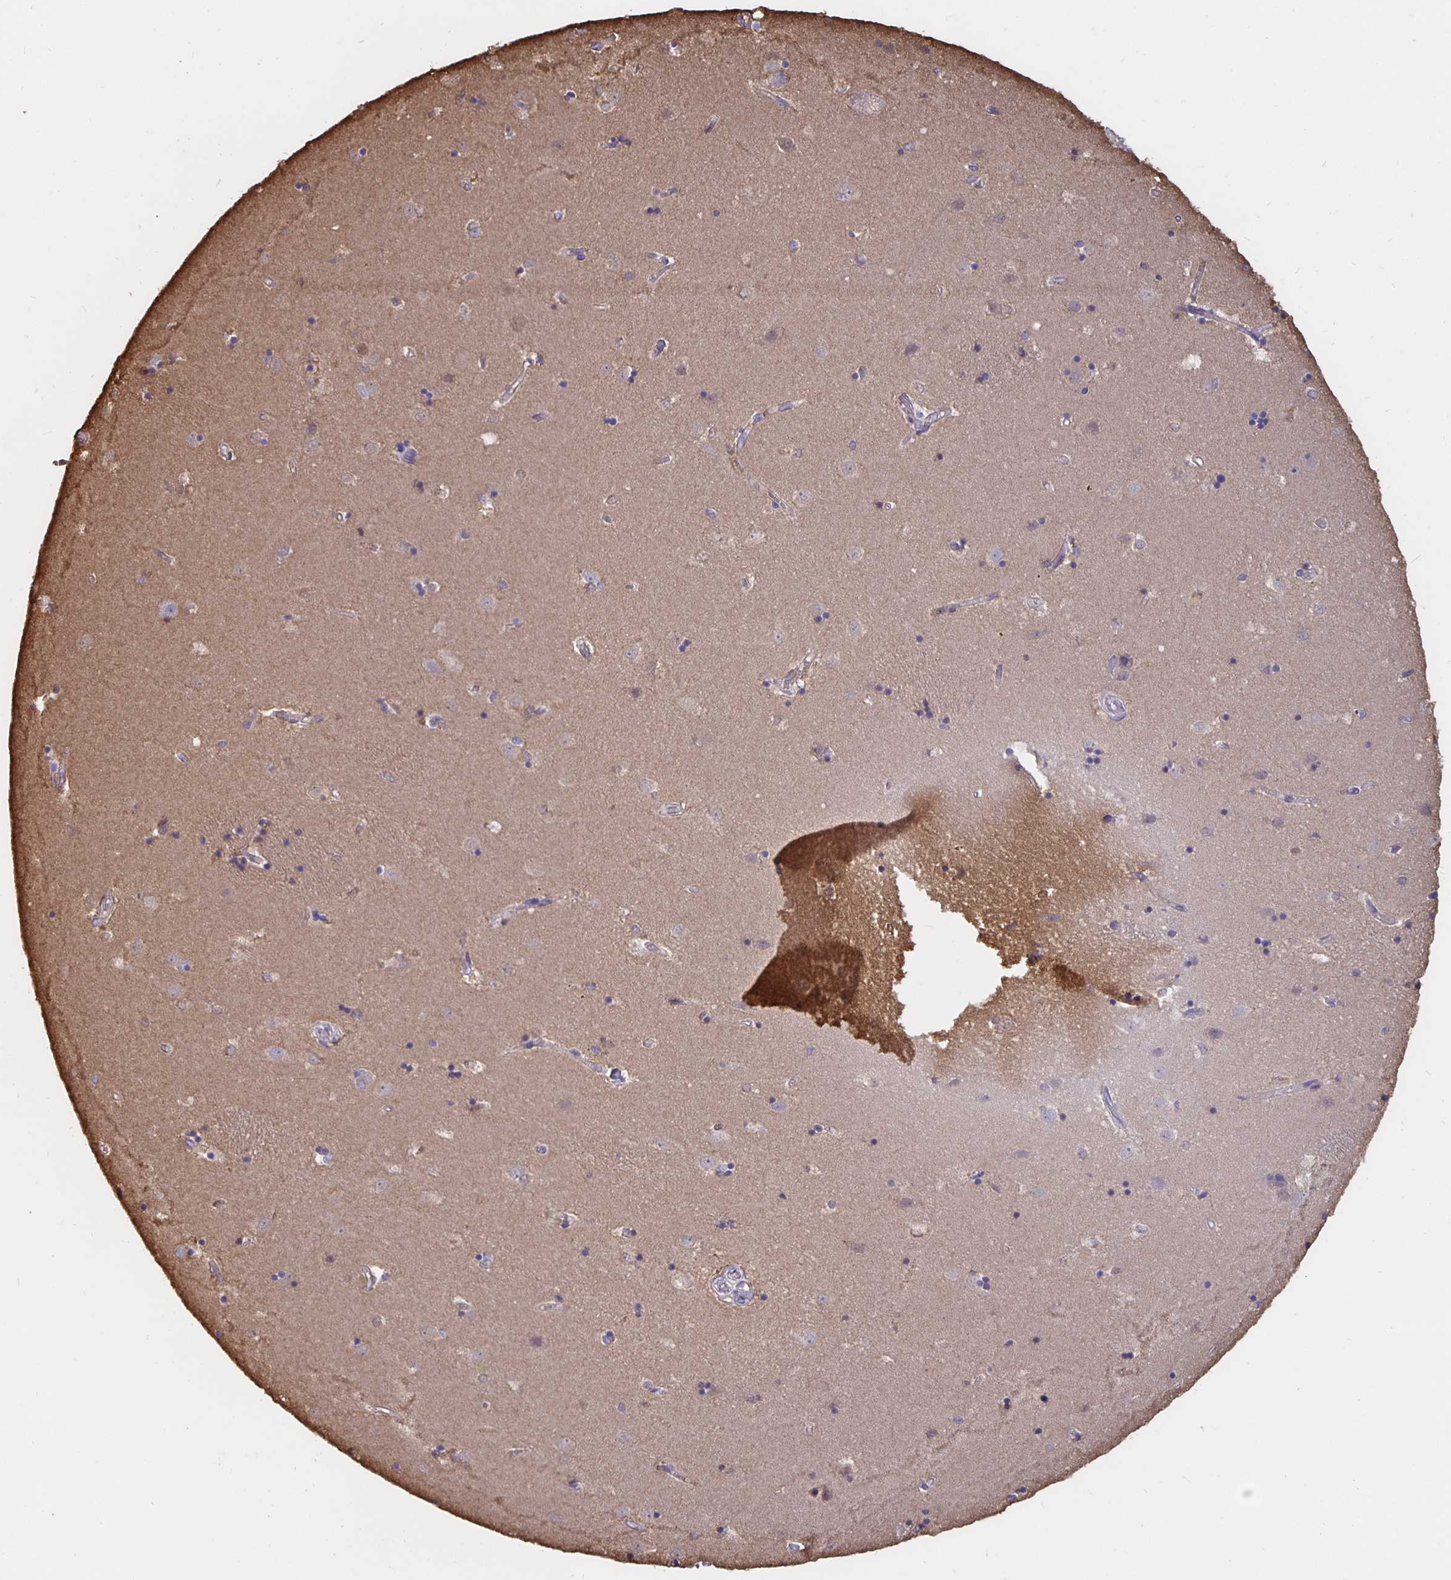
{"staining": {"intensity": "moderate", "quantity": "<25%", "location": "cytoplasmic/membranous"}, "tissue": "caudate", "cell_type": "Glial cells", "image_type": "normal", "snomed": [{"axis": "morphology", "description": "Normal tissue, NOS"}, {"axis": "topography", "description": "Lateral ventricle wall"}], "caption": "The micrograph exhibits staining of benign caudate, revealing moderate cytoplasmic/membranous protein staining (brown color) within glial cells. (Brightfield microscopy of DAB IHC at high magnification).", "gene": "ARHGEF39", "patient": {"sex": "male", "age": 54}}